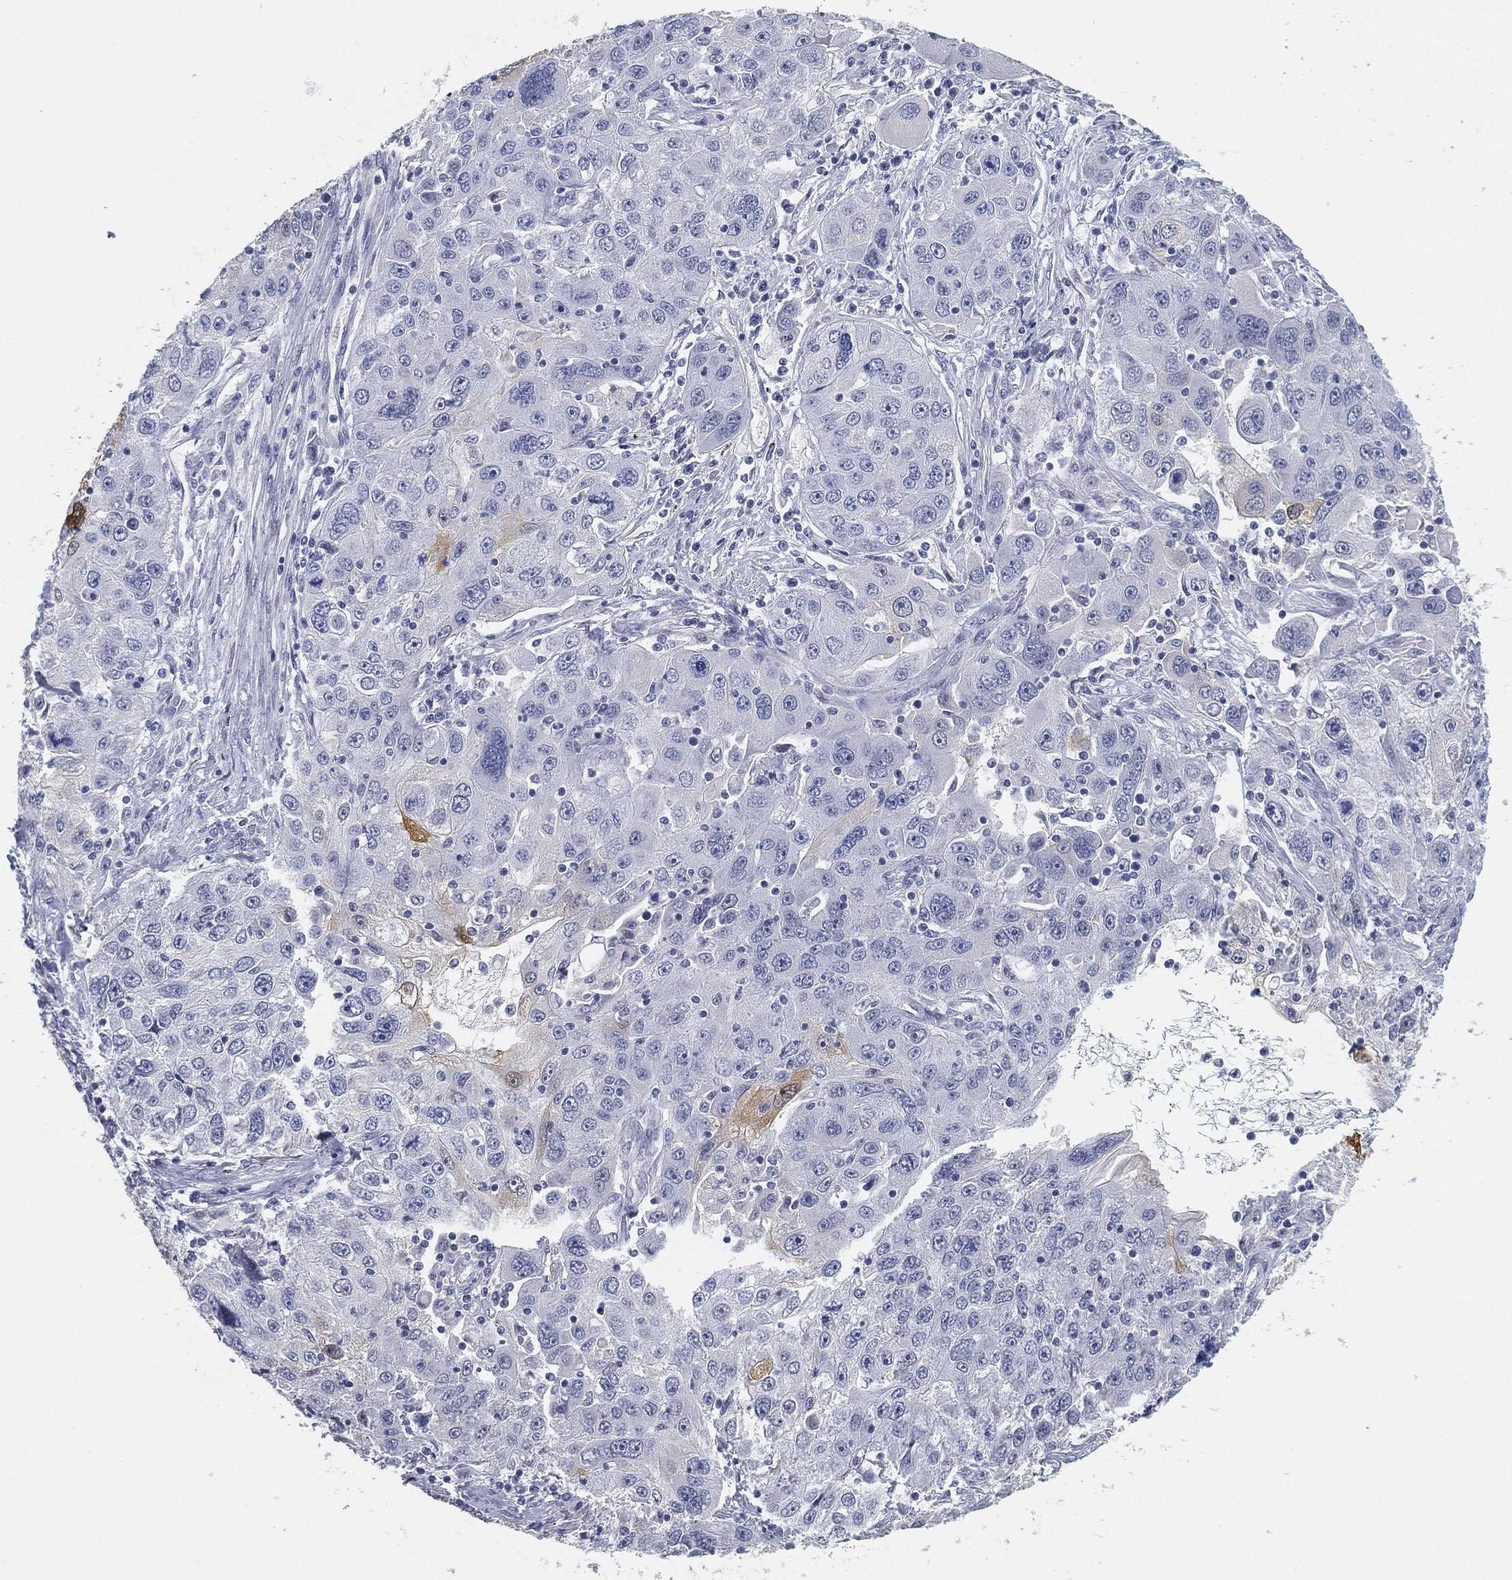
{"staining": {"intensity": "negative", "quantity": "none", "location": "none"}, "tissue": "stomach cancer", "cell_type": "Tumor cells", "image_type": "cancer", "snomed": [{"axis": "morphology", "description": "Adenocarcinoma, NOS"}, {"axis": "topography", "description": "Stomach"}], "caption": "Adenocarcinoma (stomach) stained for a protein using immunohistochemistry (IHC) shows no staining tumor cells.", "gene": "GPR61", "patient": {"sex": "male", "age": 56}}